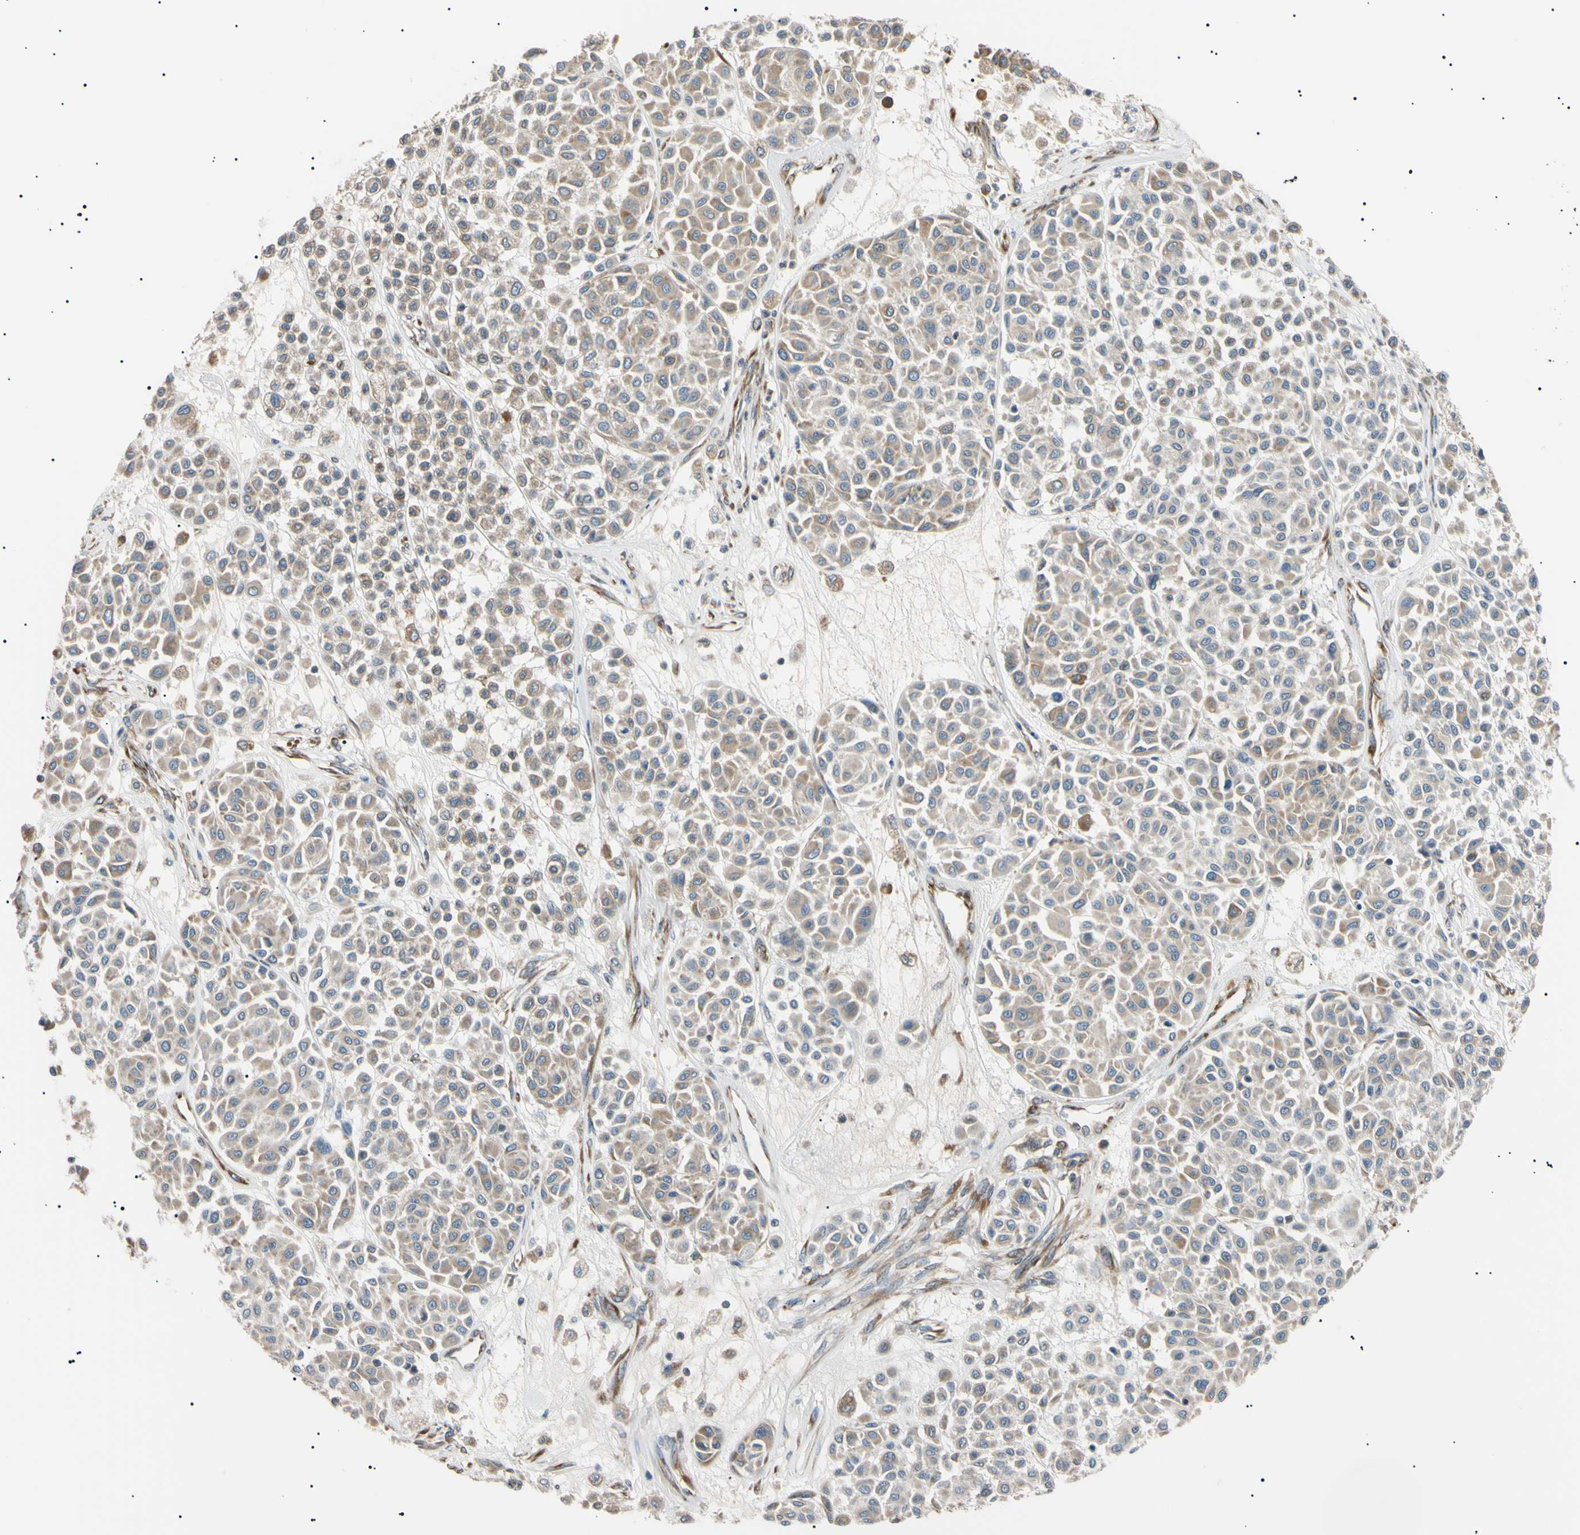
{"staining": {"intensity": "weak", "quantity": ">75%", "location": "cytoplasmic/membranous"}, "tissue": "melanoma", "cell_type": "Tumor cells", "image_type": "cancer", "snomed": [{"axis": "morphology", "description": "Malignant melanoma, Metastatic site"}, {"axis": "topography", "description": "Soft tissue"}], "caption": "Melanoma tissue displays weak cytoplasmic/membranous expression in about >75% of tumor cells The protein is stained brown, and the nuclei are stained in blue (DAB (3,3'-diaminobenzidine) IHC with brightfield microscopy, high magnification).", "gene": "VAPA", "patient": {"sex": "male", "age": 41}}